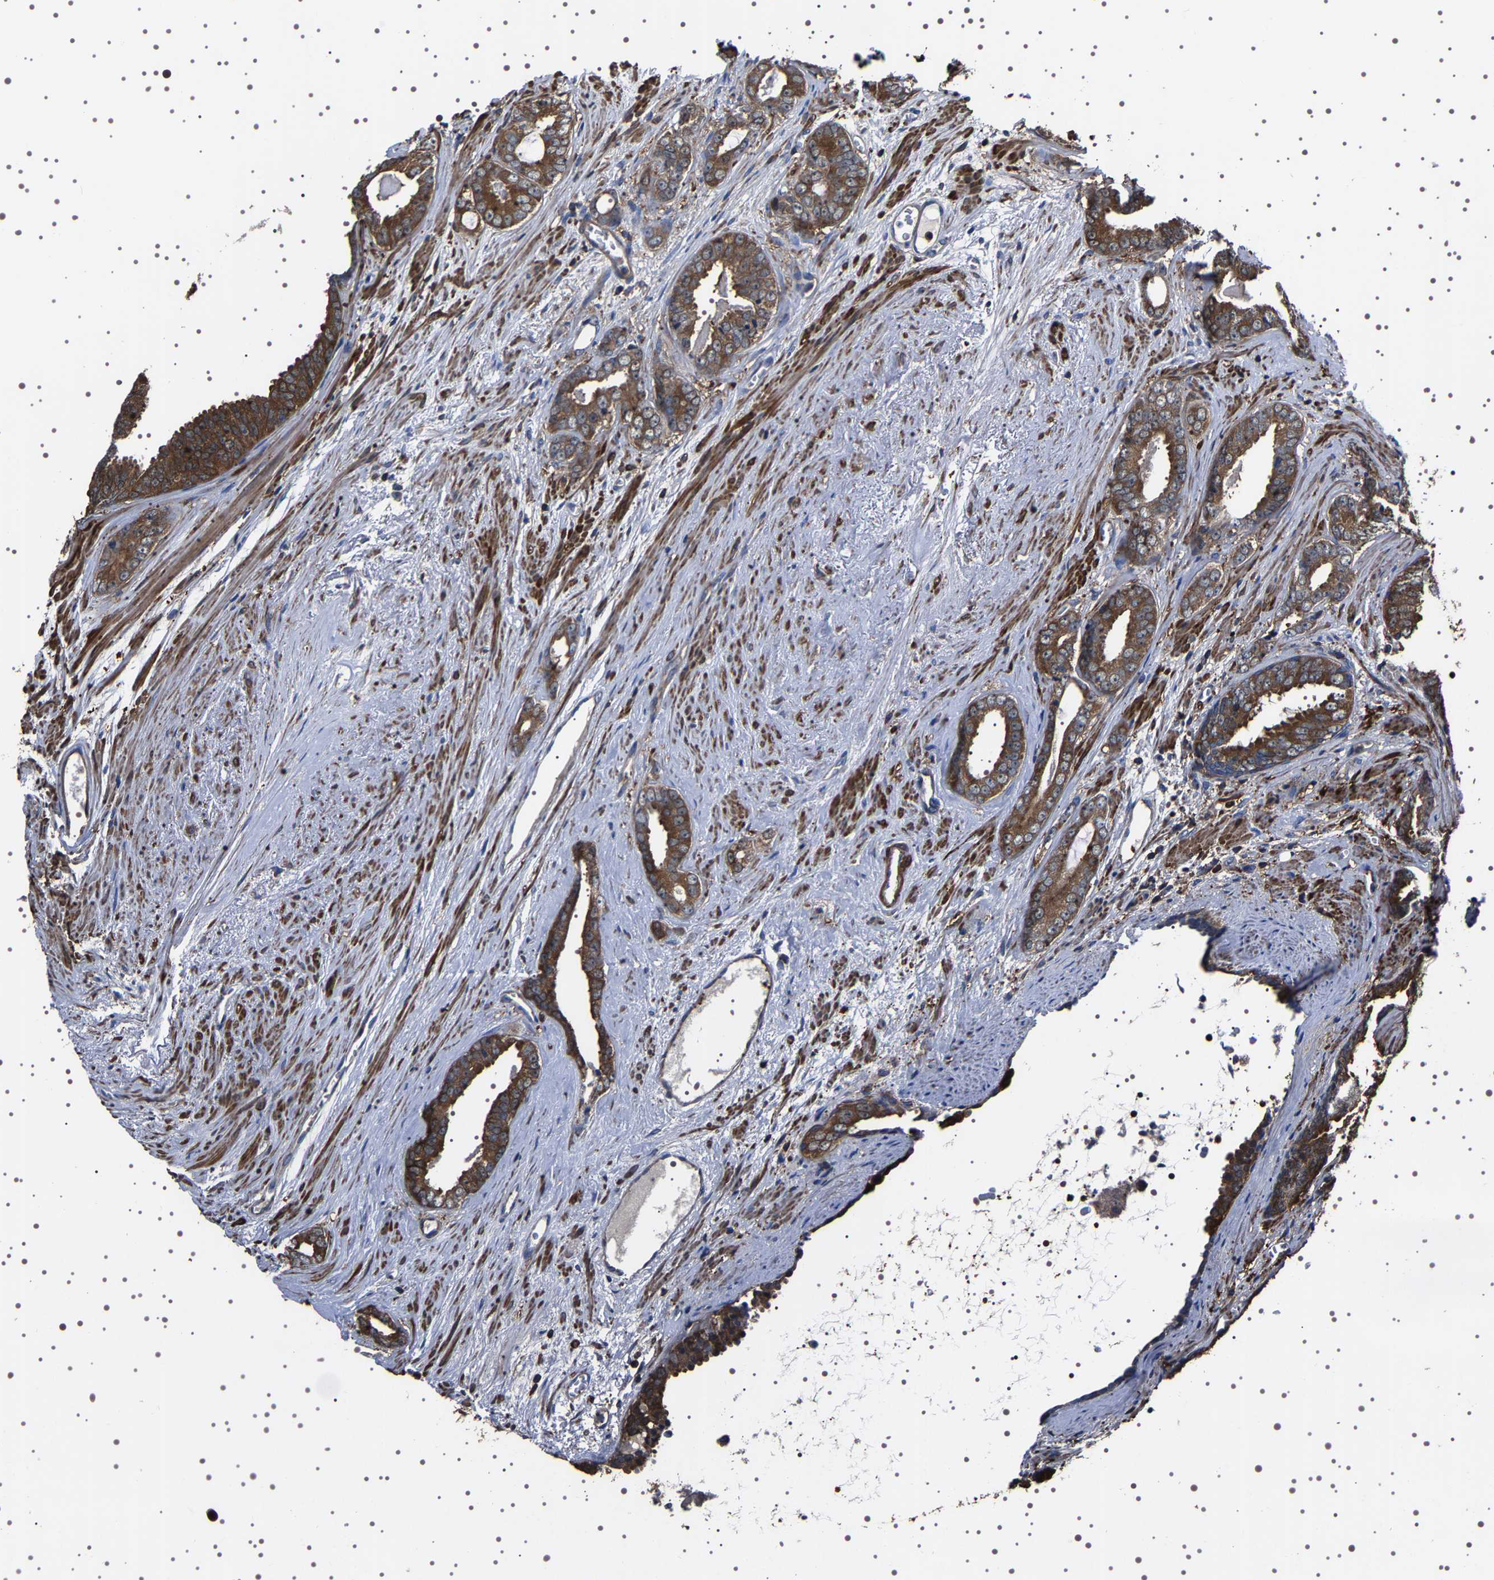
{"staining": {"intensity": "strong", "quantity": ">75%", "location": "cytoplasmic/membranous"}, "tissue": "prostate cancer", "cell_type": "Tumor cells", "image_type": "cancer", "snomed": [{"axis": "morphology", "description": "Adenocarcinoma, Medium grade"}, {"axis": "topography", "description": "Prostate"}], "caption": "Immunohistochemistry (DAB) staining of human prostate cancer (medium-grade adenocarcinoma) demonstrates strong cytoplasmic/membranous protein staining in approximately >75% of tumor cells.", "gene": "WDR1", "patient": {"sex": "male", "age": 79}}